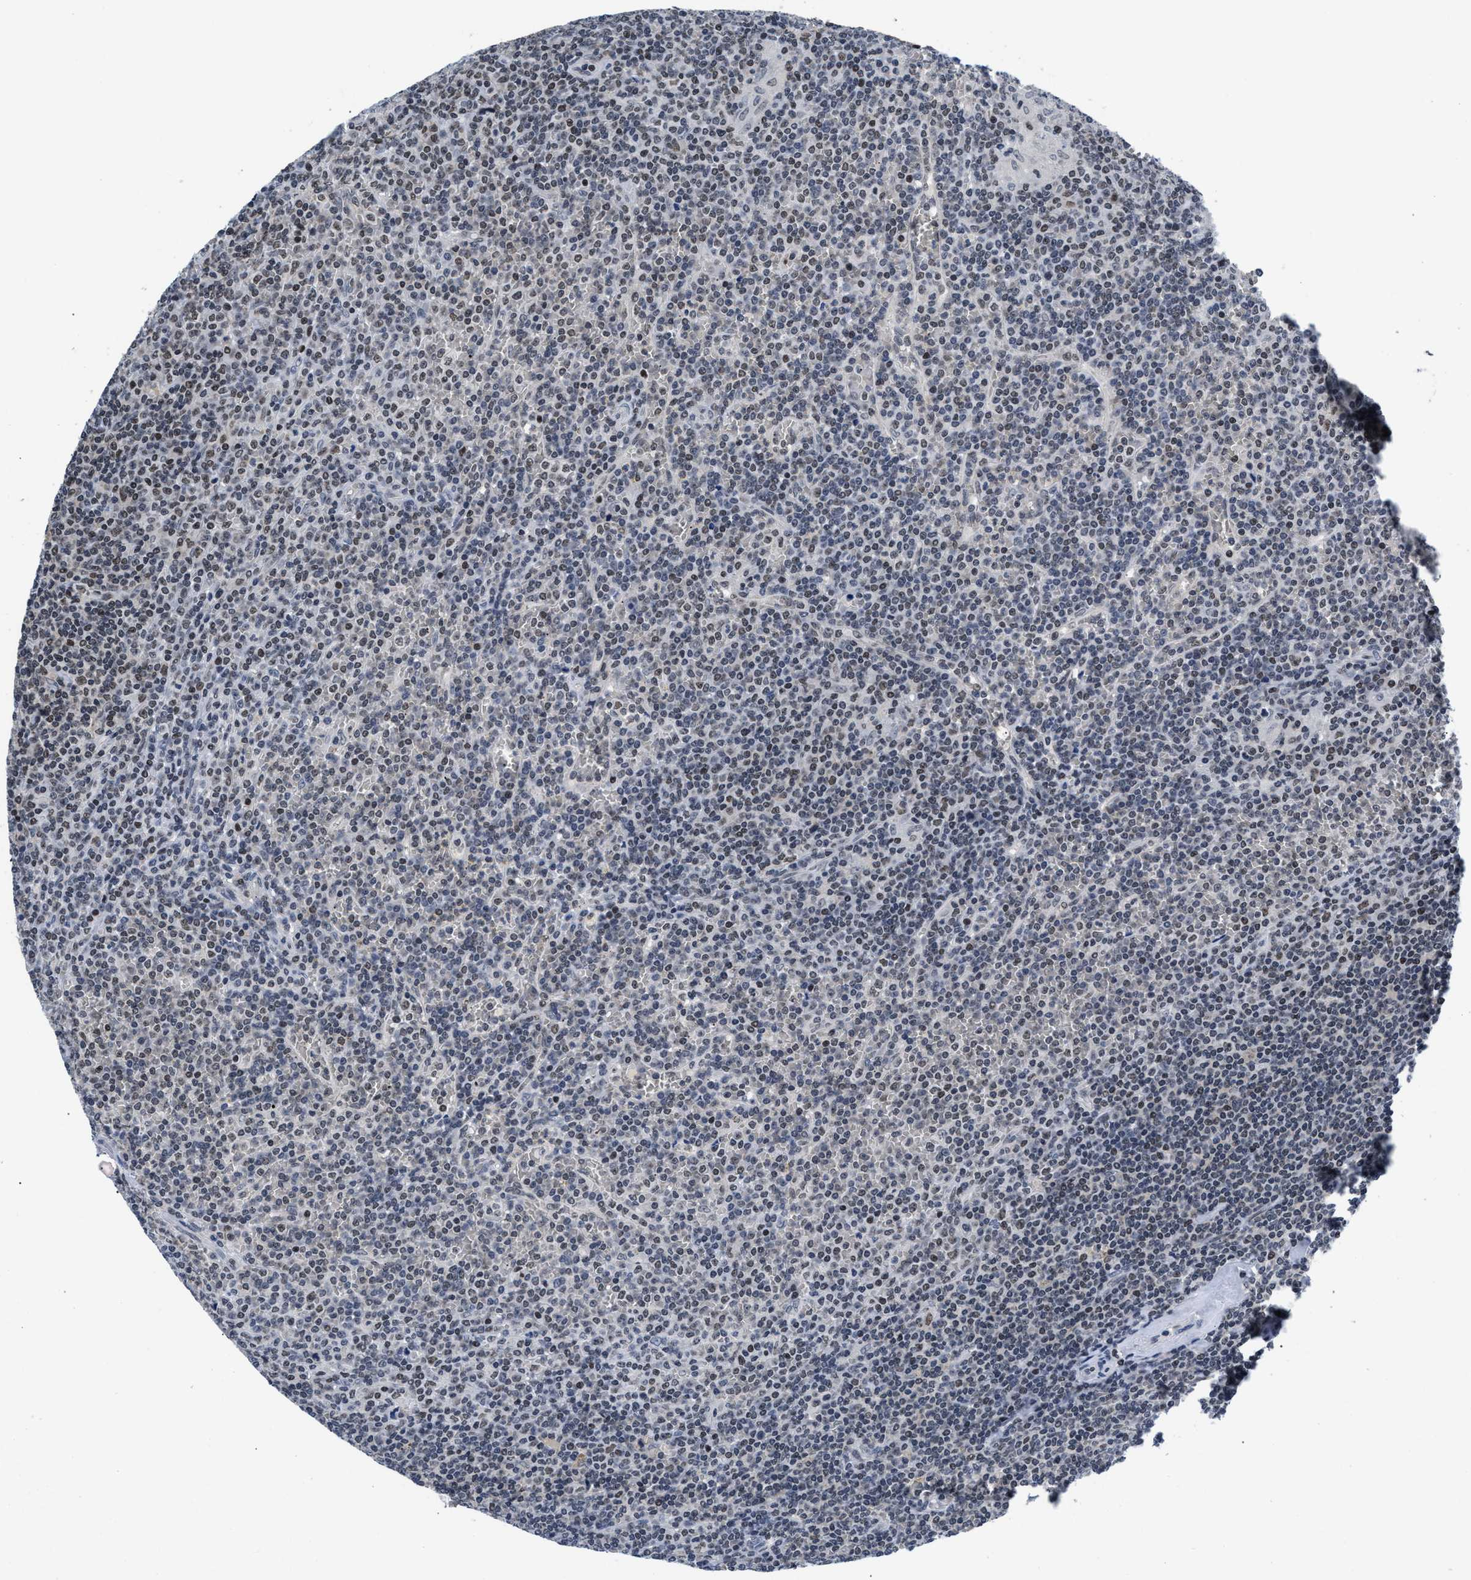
{"staining": {"intensity": "weak", "quantity": "25%-75%", "location": "nuclear"}, "tissue": "lymphoma", "cell_type": "Tumor cells", "image_type": "cancer", "snomed": [{"axis": "morphology", "description": "Malignant lymphoma, non-Hodgkin's type, Low grade"}, {"axis": "topography", "description": "Spleen"}], "caption": "Immunohistochemistry (IHC) photomicrograph of neoplastic tissue: malignant lymphoma, non-Hodgkin's type (low-grade) stained using IHC reveals low levels of weak protein expression localized specifically in the nuclear of tumor cells, appearing as a nuclear brown color.", "gene": "WDR81", "patient": {"sex": "female", "age": 19}}